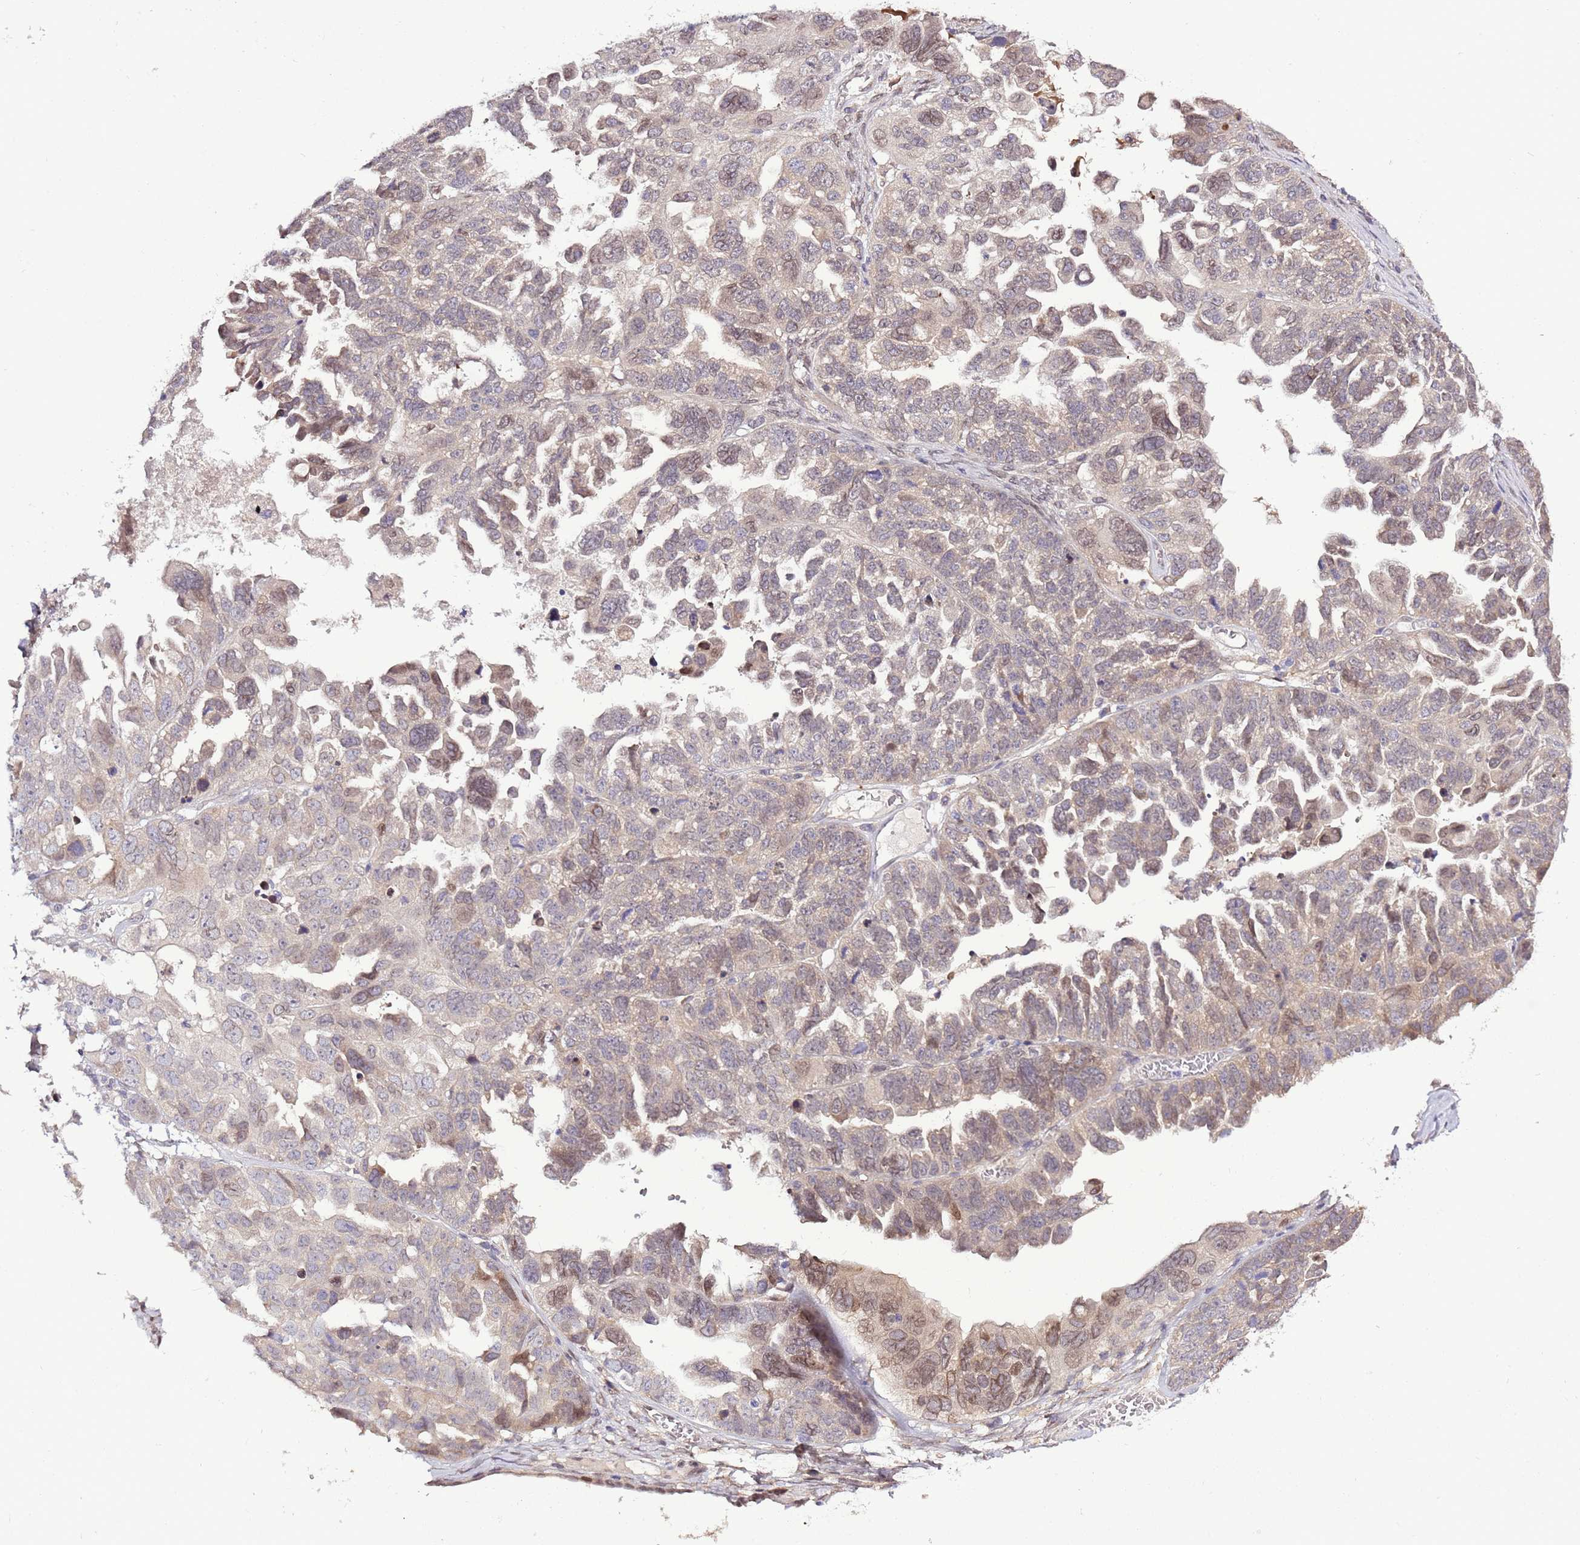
{"staining": {"intensity": "moderate", "quantity": "<25%", "location": "cytoplasmic/membranous,nuclear"}, "tissue": "ovarian cancer", "cell_type": "Tumor cells", "image_type": "cancer", "snomed": [{"axis": "morphology", "description": "Cystadenocarcinoma, serous, NOS"}, {"axis": "topography", "description": "Ovary"}], "caption": "Human ovarian serous cystadenocarcinoma stained for a protein (brown) reveals moderate cytoplasmic/membranous and nuclear positive staining in about <25% of tumor cells.", "gene": "ZNF665", "patient": {"sex": "female", "age": 79}}